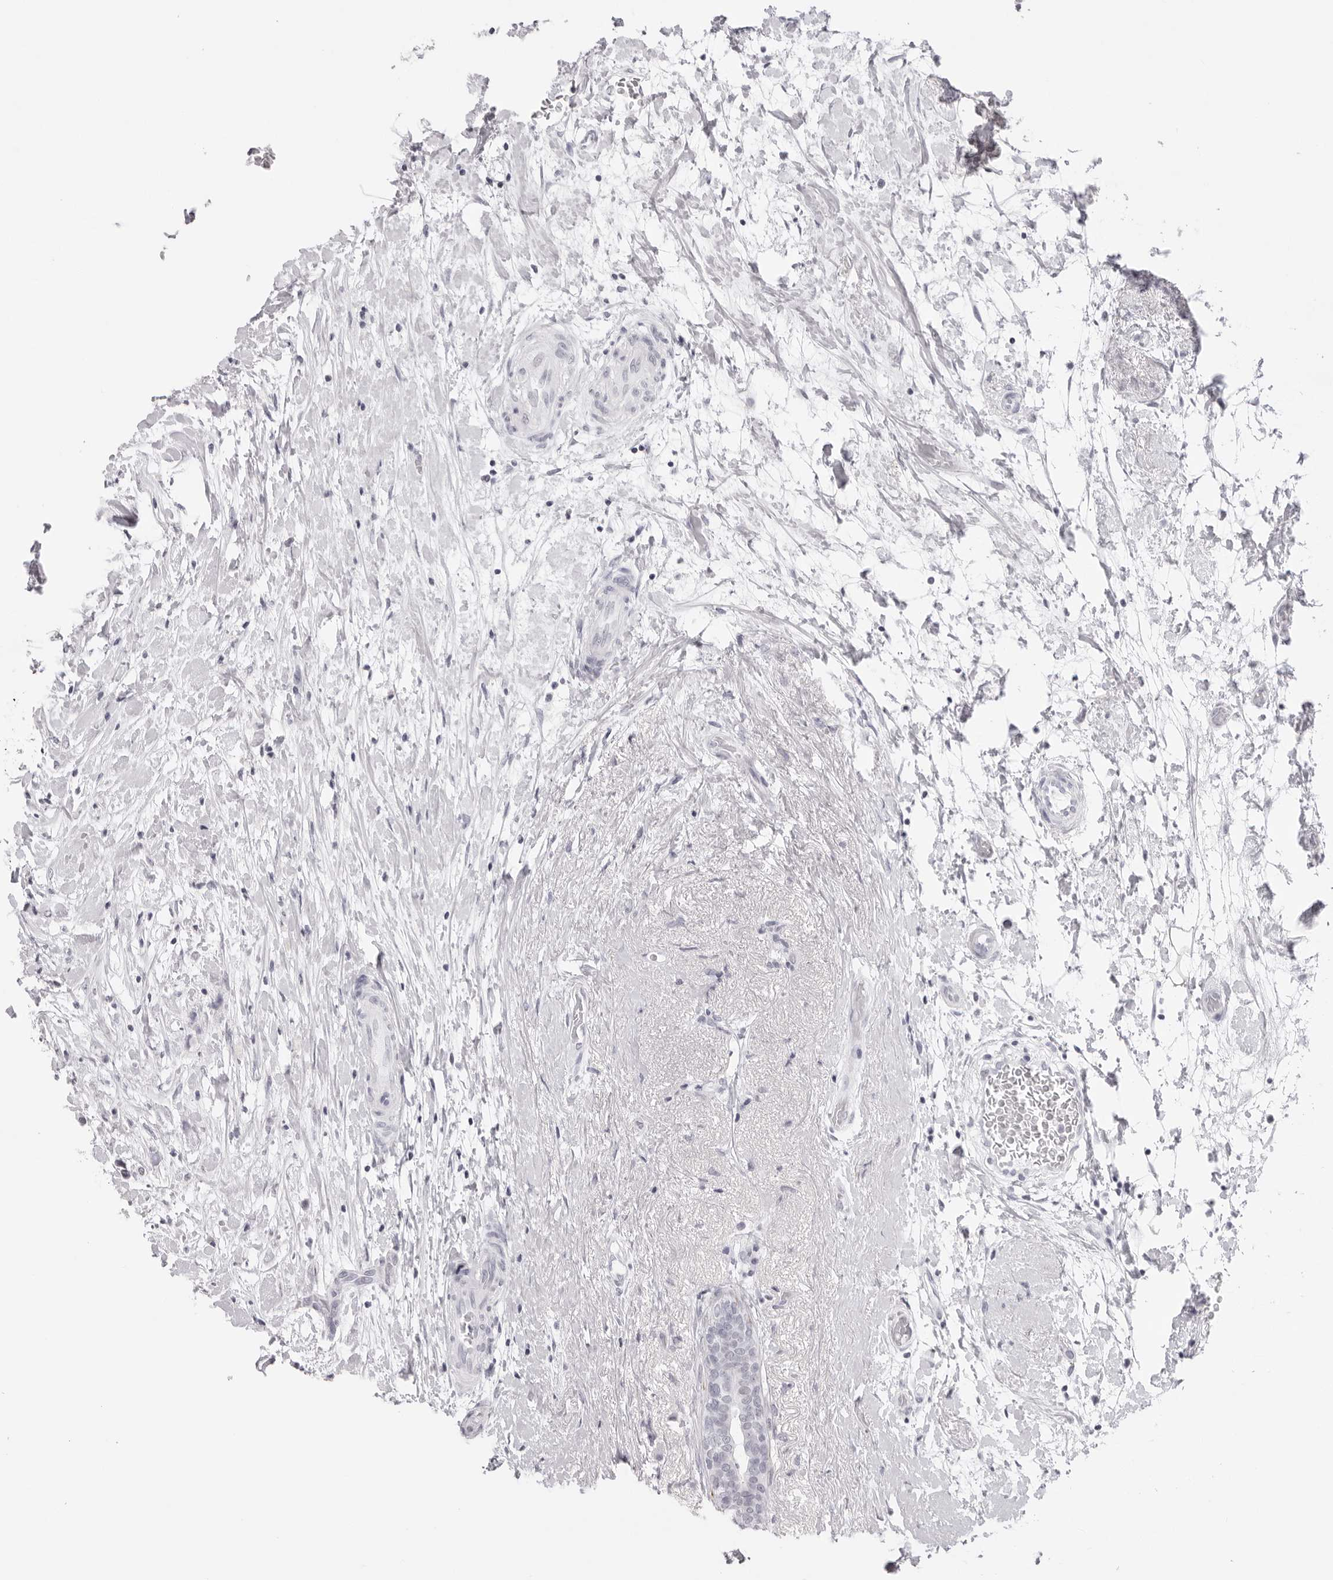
{"staining": {"intensity": "negative", "quantity": "none", "location": "none"}, "tissue": "breast cancer", "cell_type": "Tumor cells", "image_type": "cancer", "snomed": [{"axis": "morphology", "description": "Duct carcinoma"}, {"axis": "topography", "description": "Breast"}], "caption": "This is an immunohistochemistry micrograph of human breast invasive ductal carcinoma. There is no positivity in tumor cells.", "gene": "KLK12", "patient": {"sex": "female", "age": 62}}